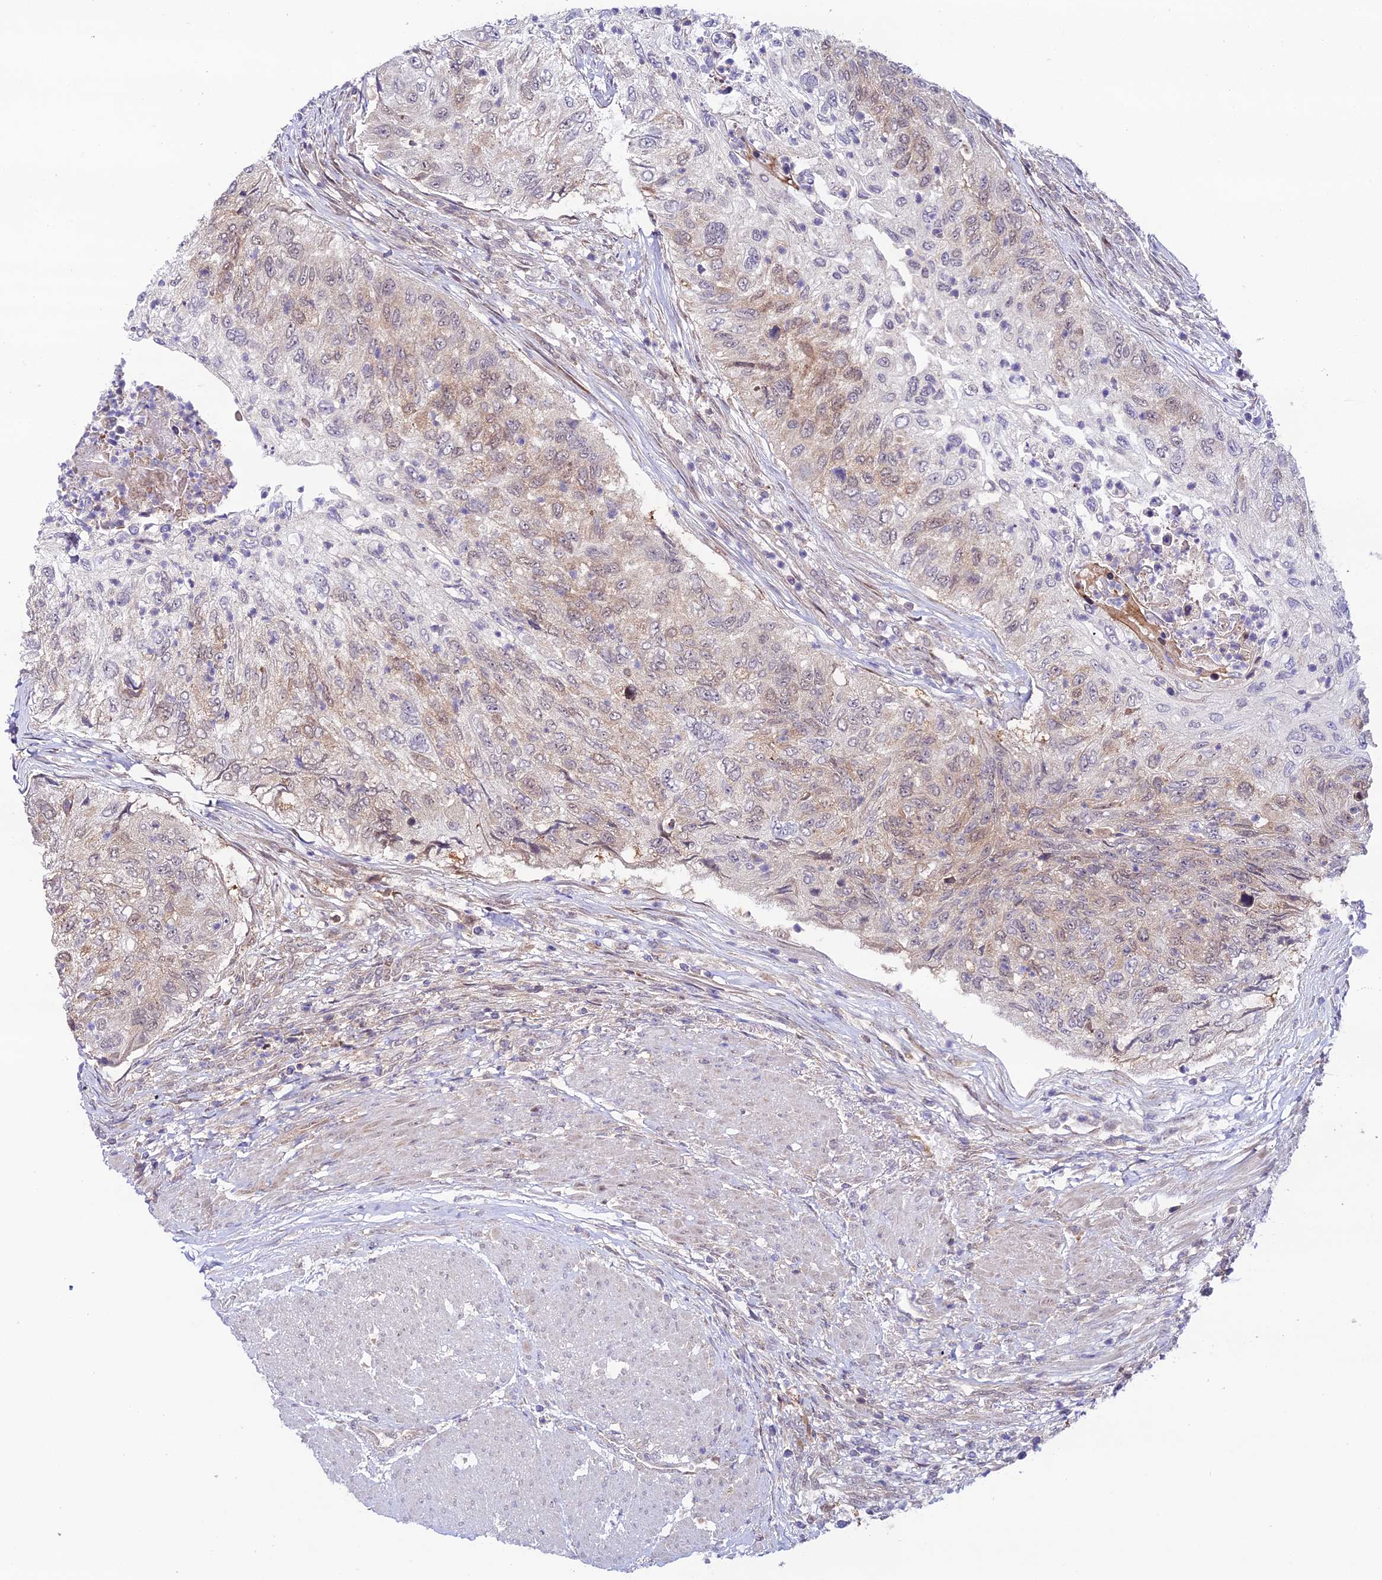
{"staining": {"intensity": "weak", "quantity": "<25%", "location": "cytoplasmic/membranous"}, "tissue": "urothelial cancer", "cell_type": "Tumor cells", "image_type": "cancer", "snomed": [{"axis": "morphology", "description": "Urothelial carcinoma, High grade"}, {"axis": "topography", "description": "Urinary bladder"}], "caption": "There is no significant staining in tumor cells of urothelial cancer.", "gene": "TRIM40", "patient": {"sex": "female", "age": 60}}